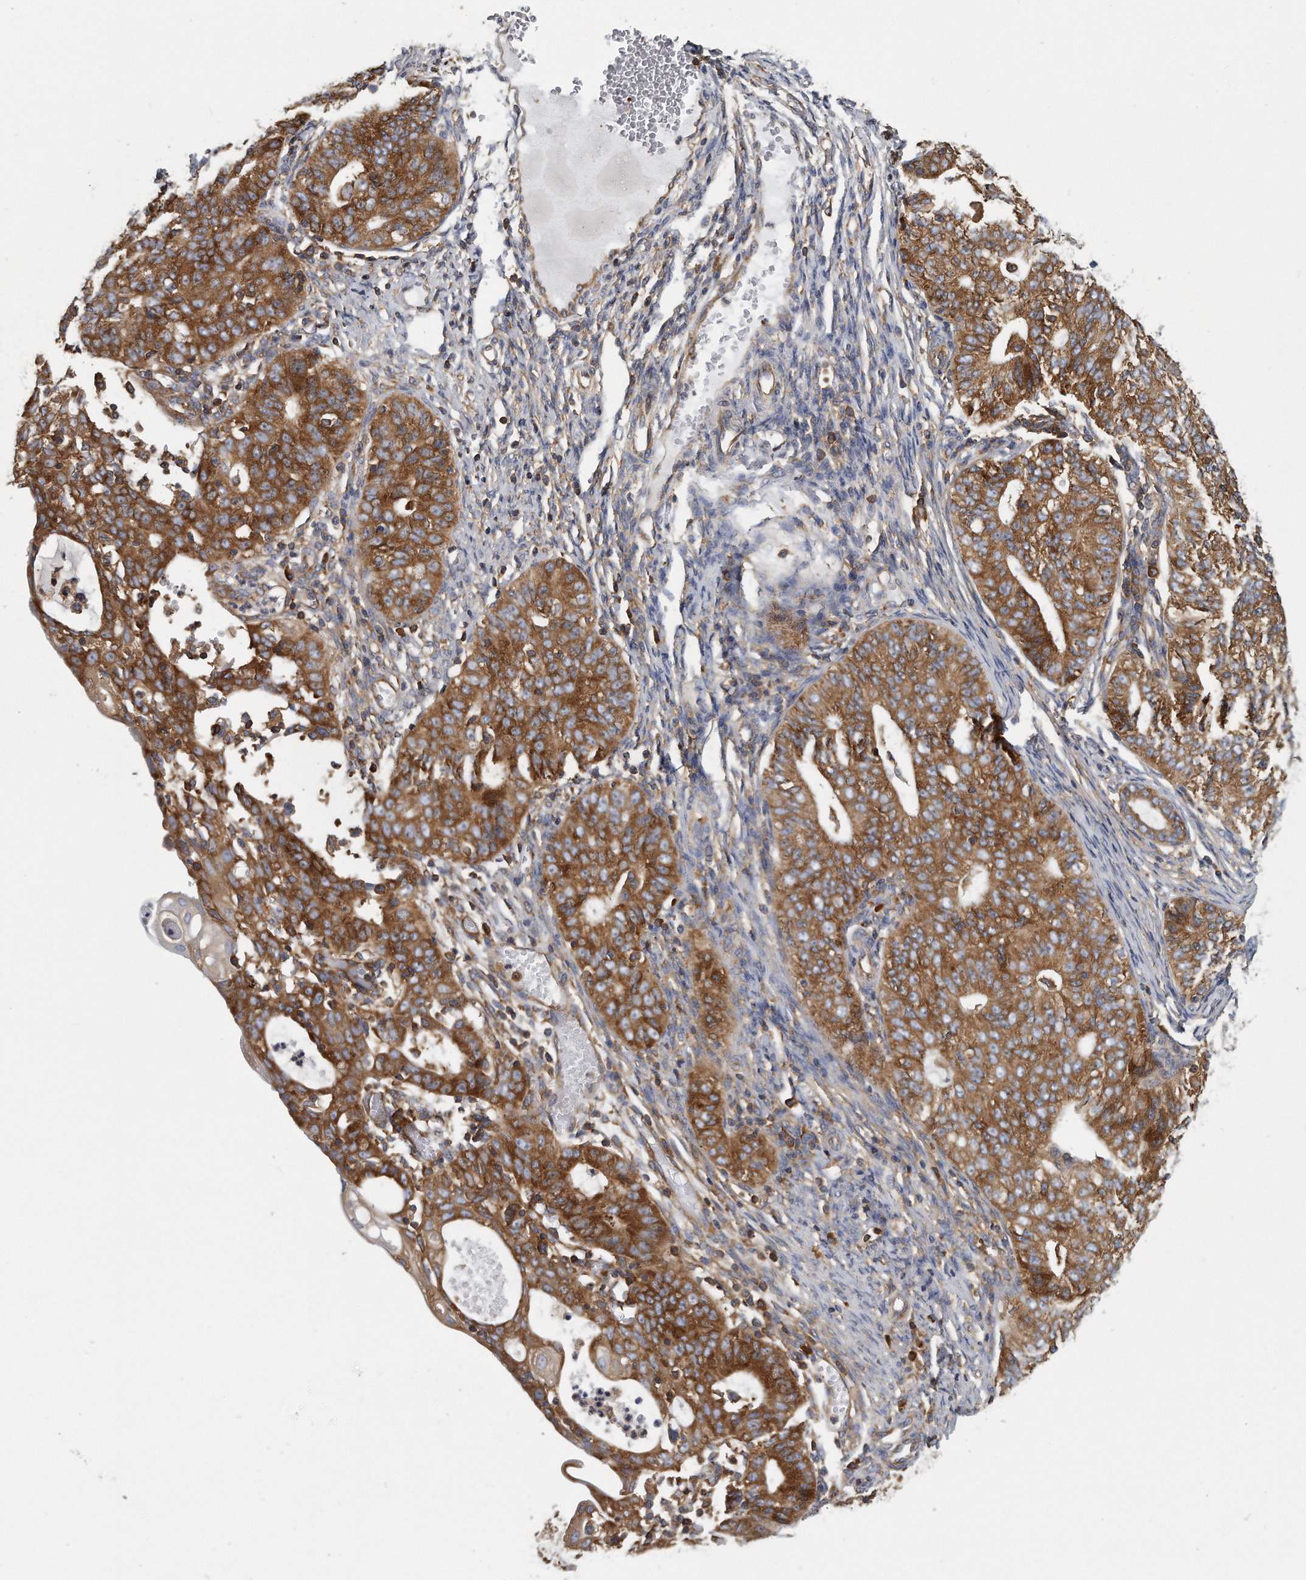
{"staining": {"intensity": "strong", "quantity": ">75%", "location": "cytoplasmic/membranous"}, "tissue": "endometrial cancer", "cell_type": "Tumor cells", "image_type": "cancer", "snomed": [{"axis": "morphology", "description": "Adenocarcinoma, NOS"}, {"axis": "topography", "description": "Endometrium"}], "caption": "IHC of human endometrial cancer demonstrates high levels of strong cytoplasmic/membranous staining in approximately >75% of tumor cells. (IHC, brightfield microscopy, high magnification).", "gene": "EIF3I", "patient": {"sex": "female", "age": 32}}